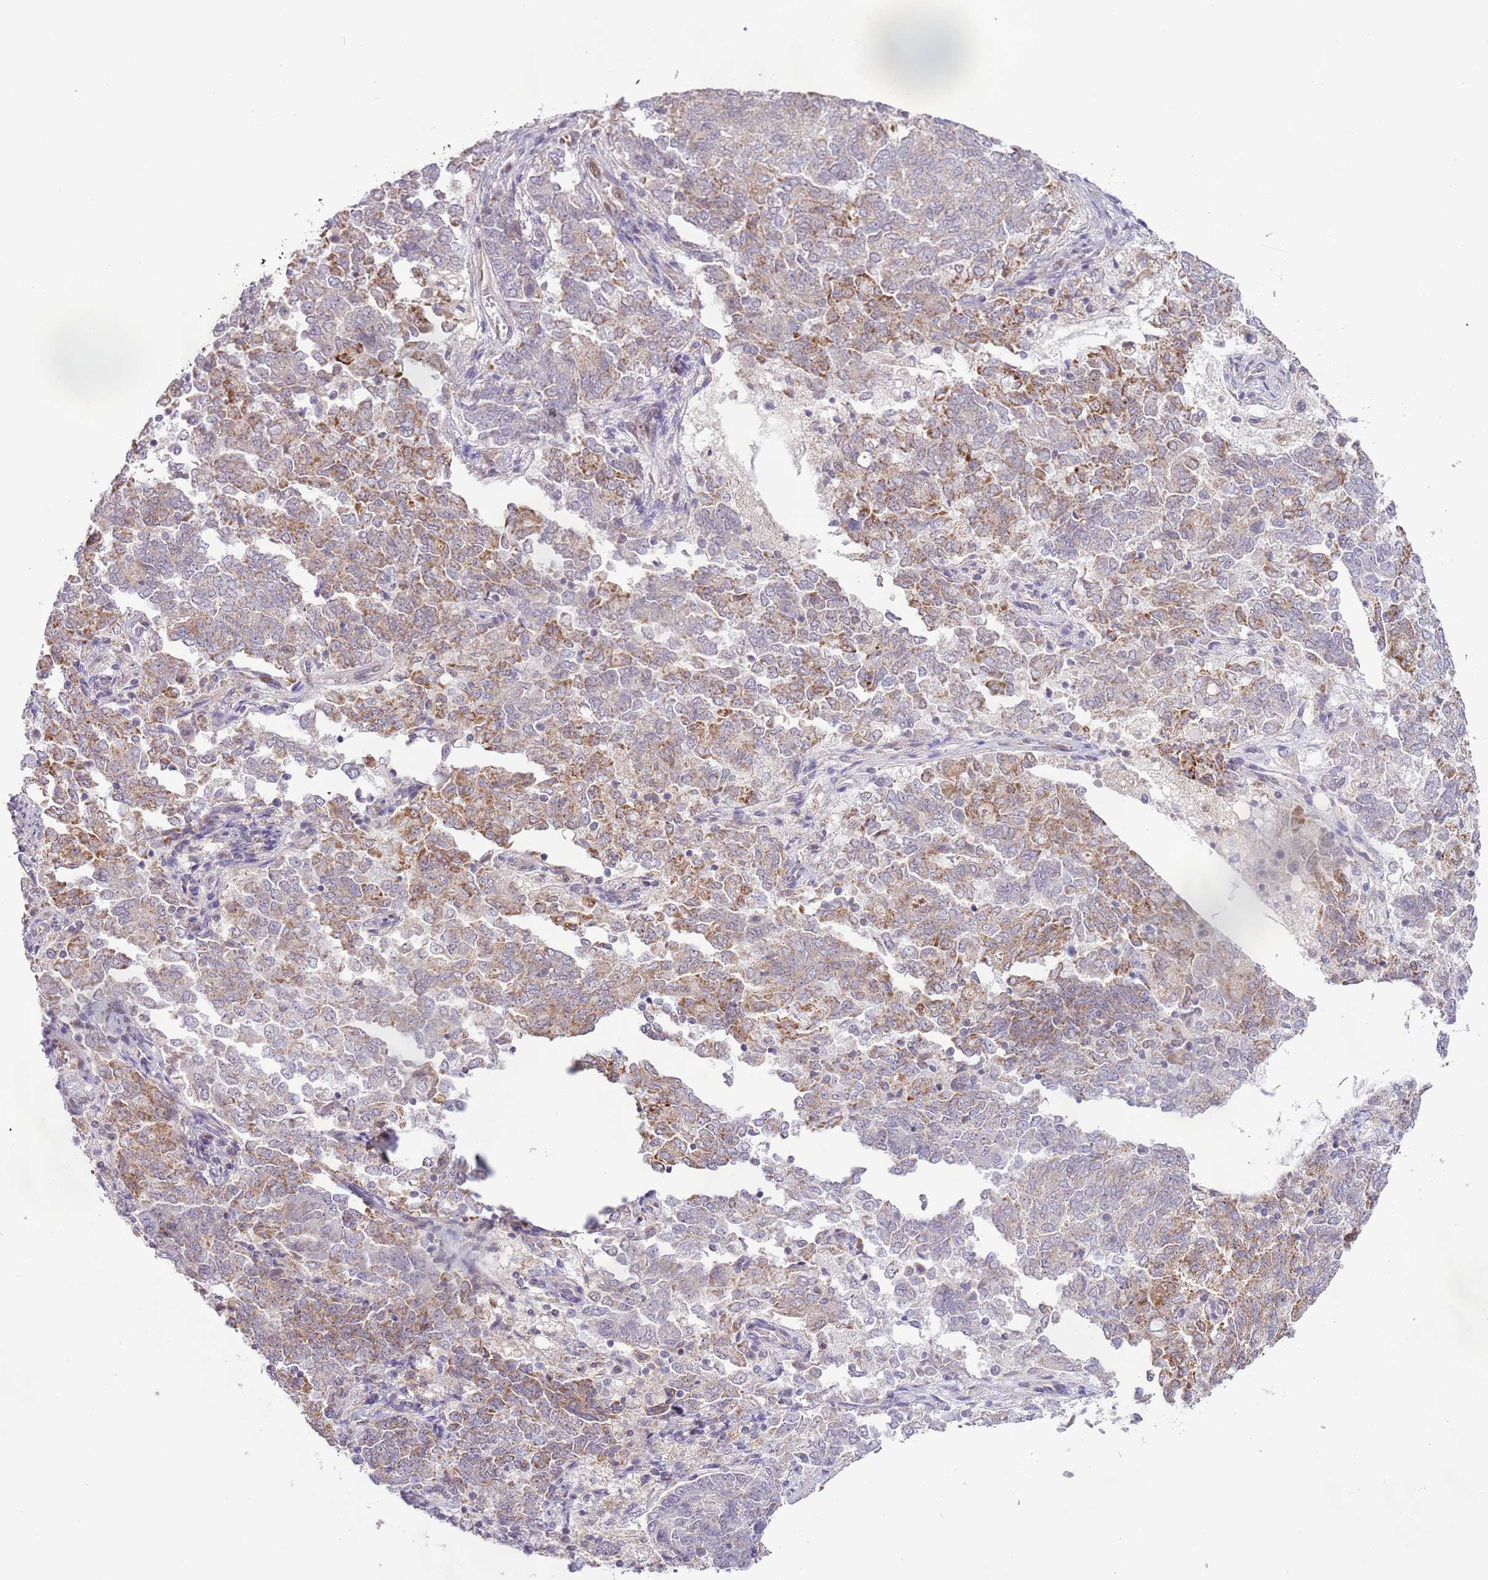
{"staining": {"intensity": "moderate", "quantity": "25%-75%", "location": "cytoplasmic/membranous"}, "tissue": "endometrial cancer", "cell_type": "Tumor cells", "image_type": "cancer", "snomed": [{"axis": "morphology", "description": "Adenocarcinoma, NOS"}, {"axis": "topography", "description": "Endometrium"}], "caption": "This photomicrograph reveals IHC staining of adenocarcinoma (endometrial), with medium moderate cytoplasmic/membranous staining in about 25%-75% of tumor cells.", "gene": "MLLT11", "patient": {"sex": "female", "age": 80}}